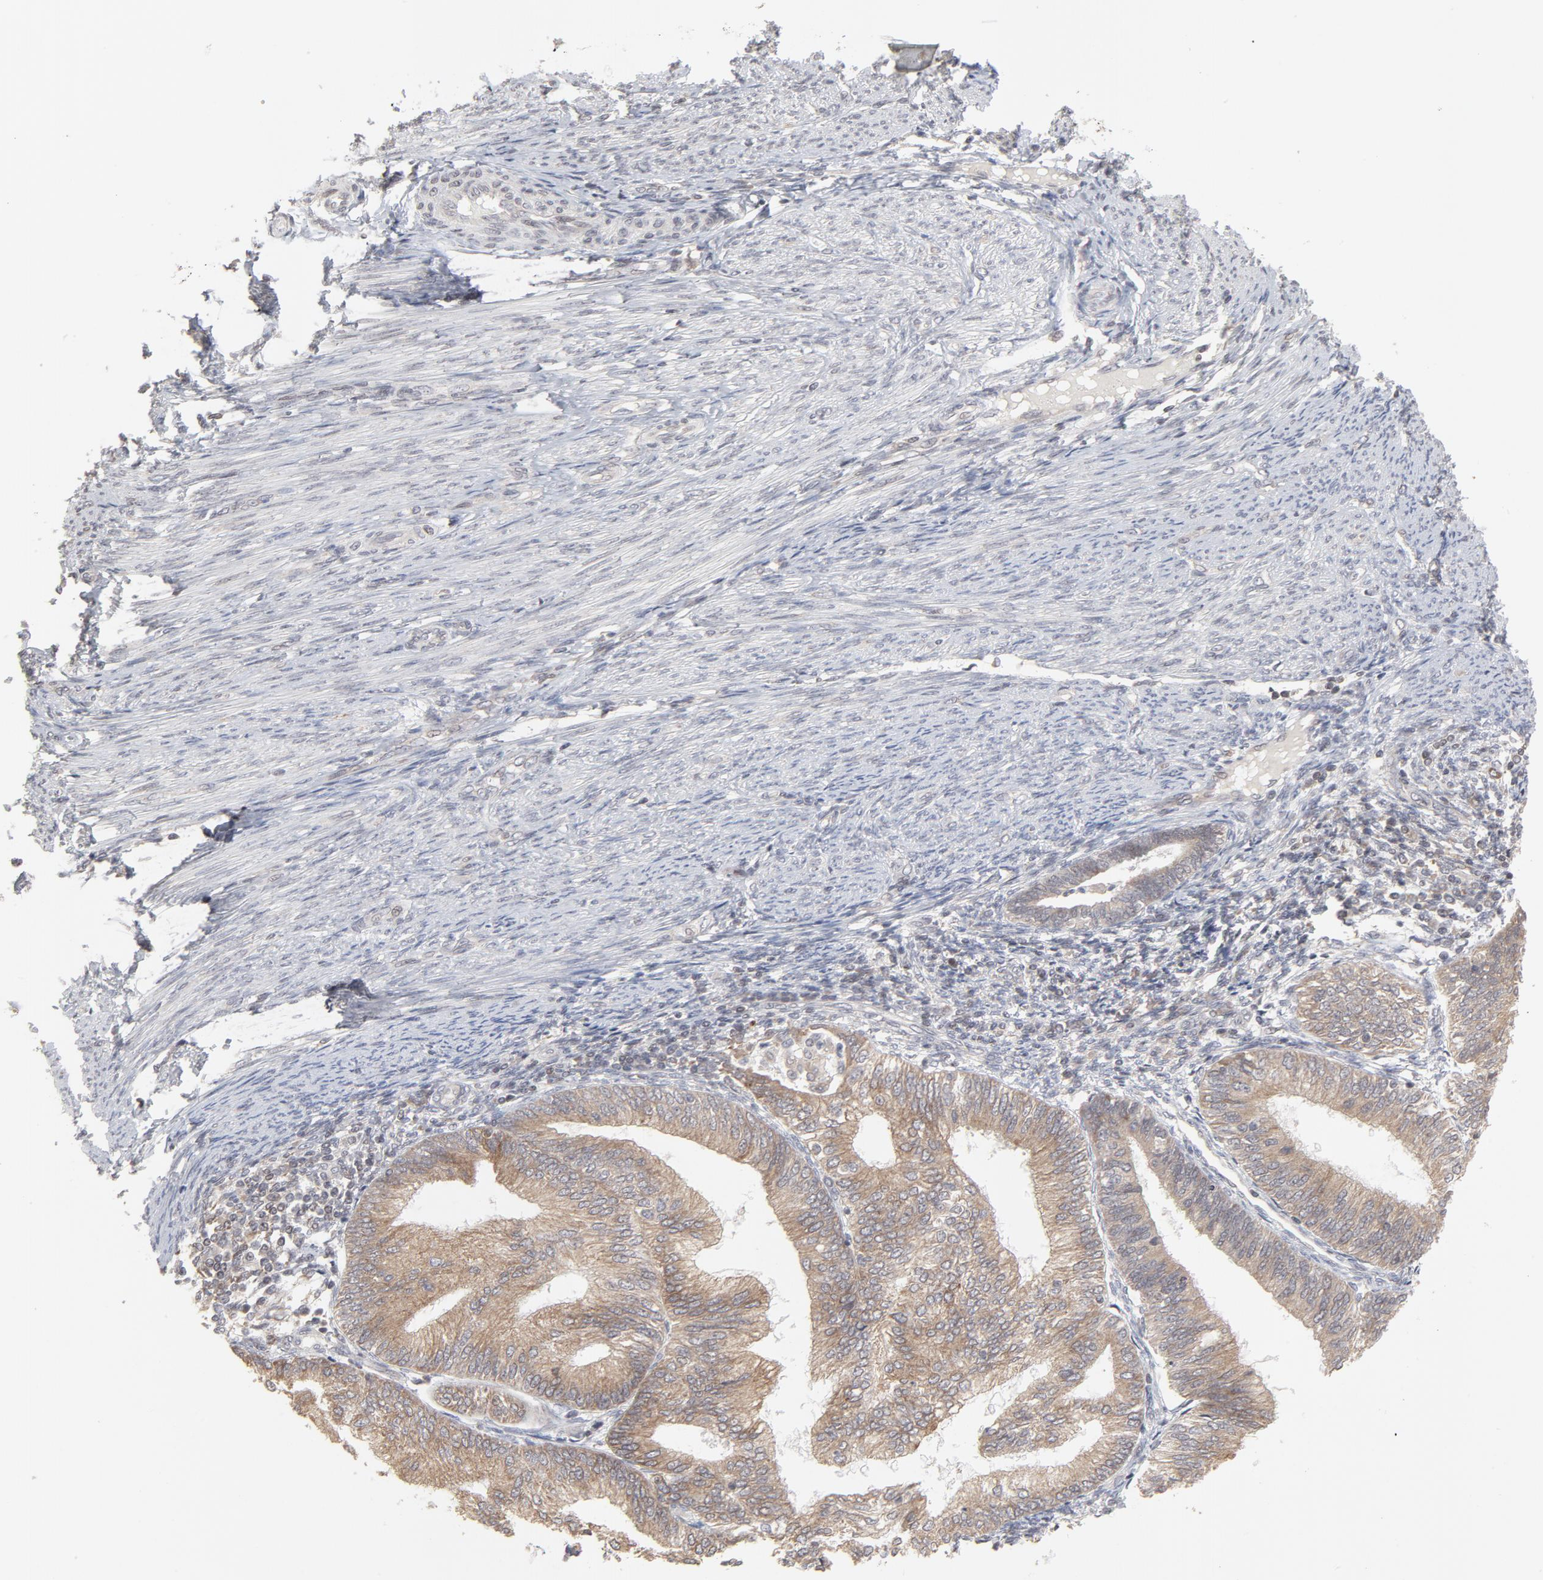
{"staining": {"intensity": "weak", "quantity": ">75%", "location": "cytoplasmic/membranous"}, "tissue": "endometrial cancer", "cell_type": "Tumor cells", "image_type": "cancer", "snomed": [{"axis": "morphology", "description": "Adenocarcinoma, NOS"}, {"axis": "topography", "description": "Endometrium"}], "caption": "Endometrial cancer tissue shows weak cytoplasmic/membranous positivity in about >75% of tumor cells, visualized by immunohistochemistry.", "gene": "ARIH1", "patient": {"sex": "female", "age": 55}}